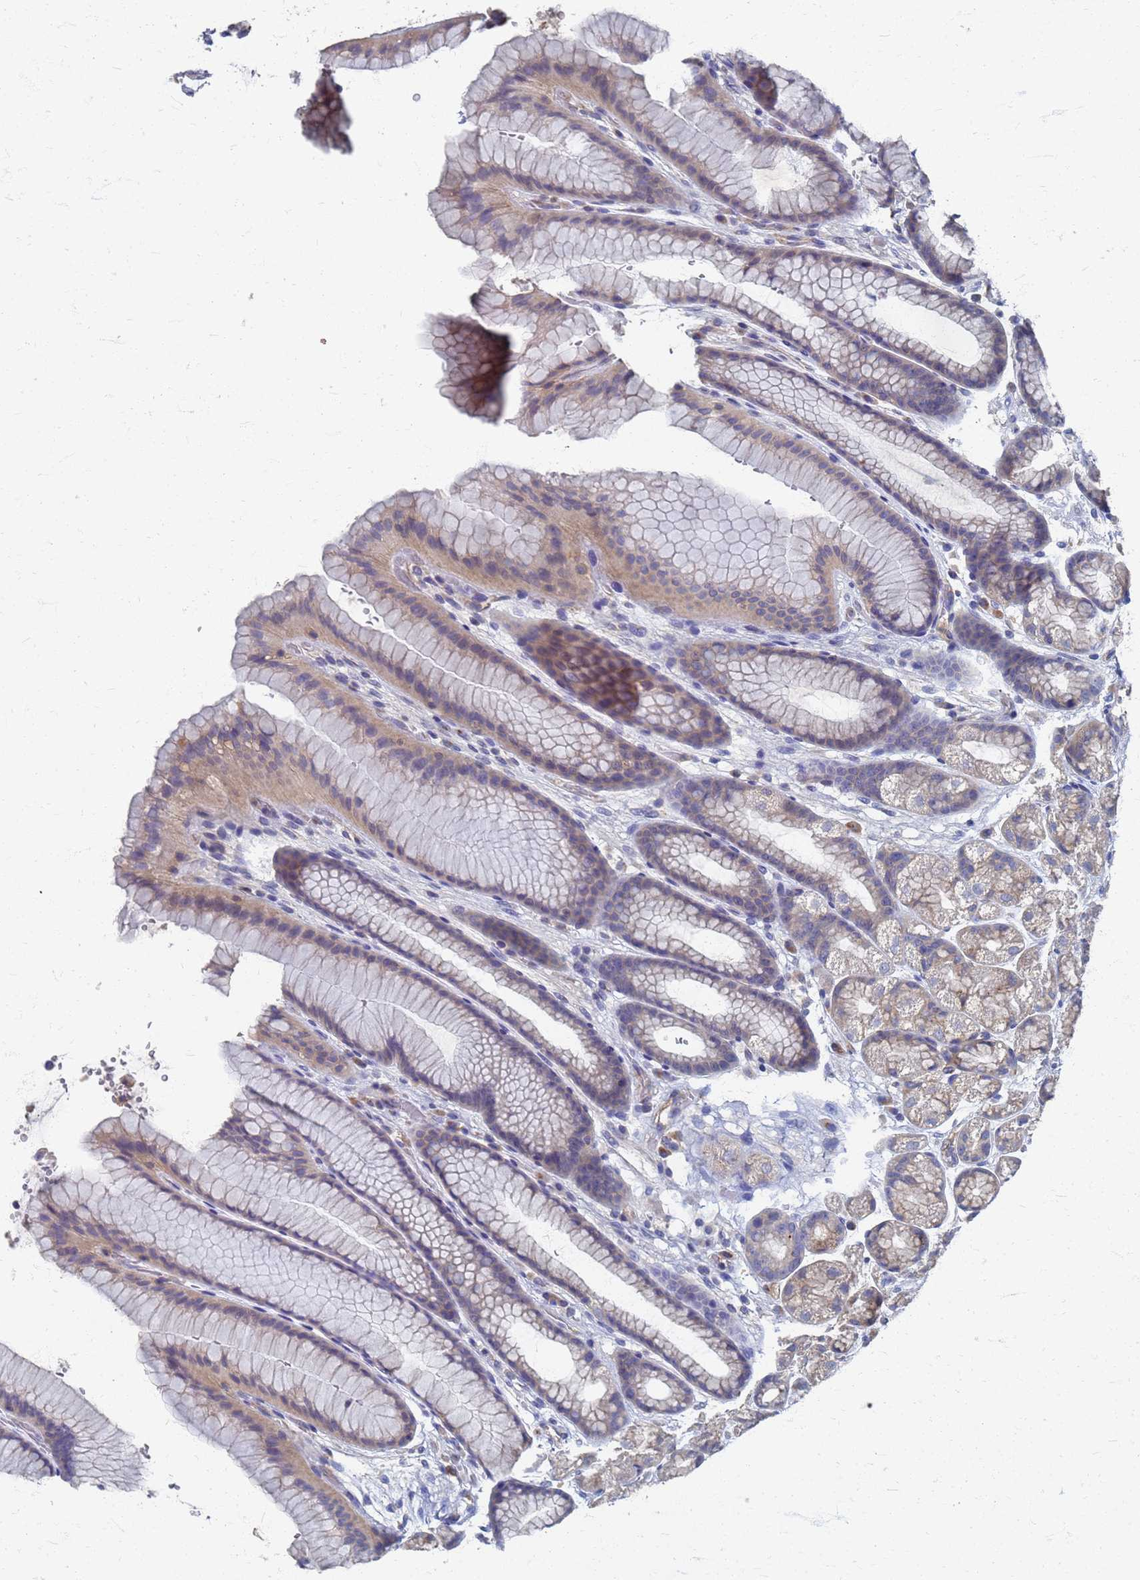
{"staining": {"intensity": "moderate", "quantity": ">75%", "location": "cytoplasmic/membranous"}, "tissue": "stomach", "cell_type": "Glandular cells", "image_type": "normal", "snomed": [{"axis": "morphology", "description": "Normal tissue, NOS"}, {"axis": "morphology", "description": "Adenocarcinoma, NOS"}, {"axis": "topography", "description": "Stomach"}], "caption": "The image exhibits immunohistochemical staining of benign stomach. There is moderate cytoplasmic/membranous positivity is present in about >75% of glandular cells.", "gene": "KRCC1", "patient": {"sex": "male", "age": 57}}